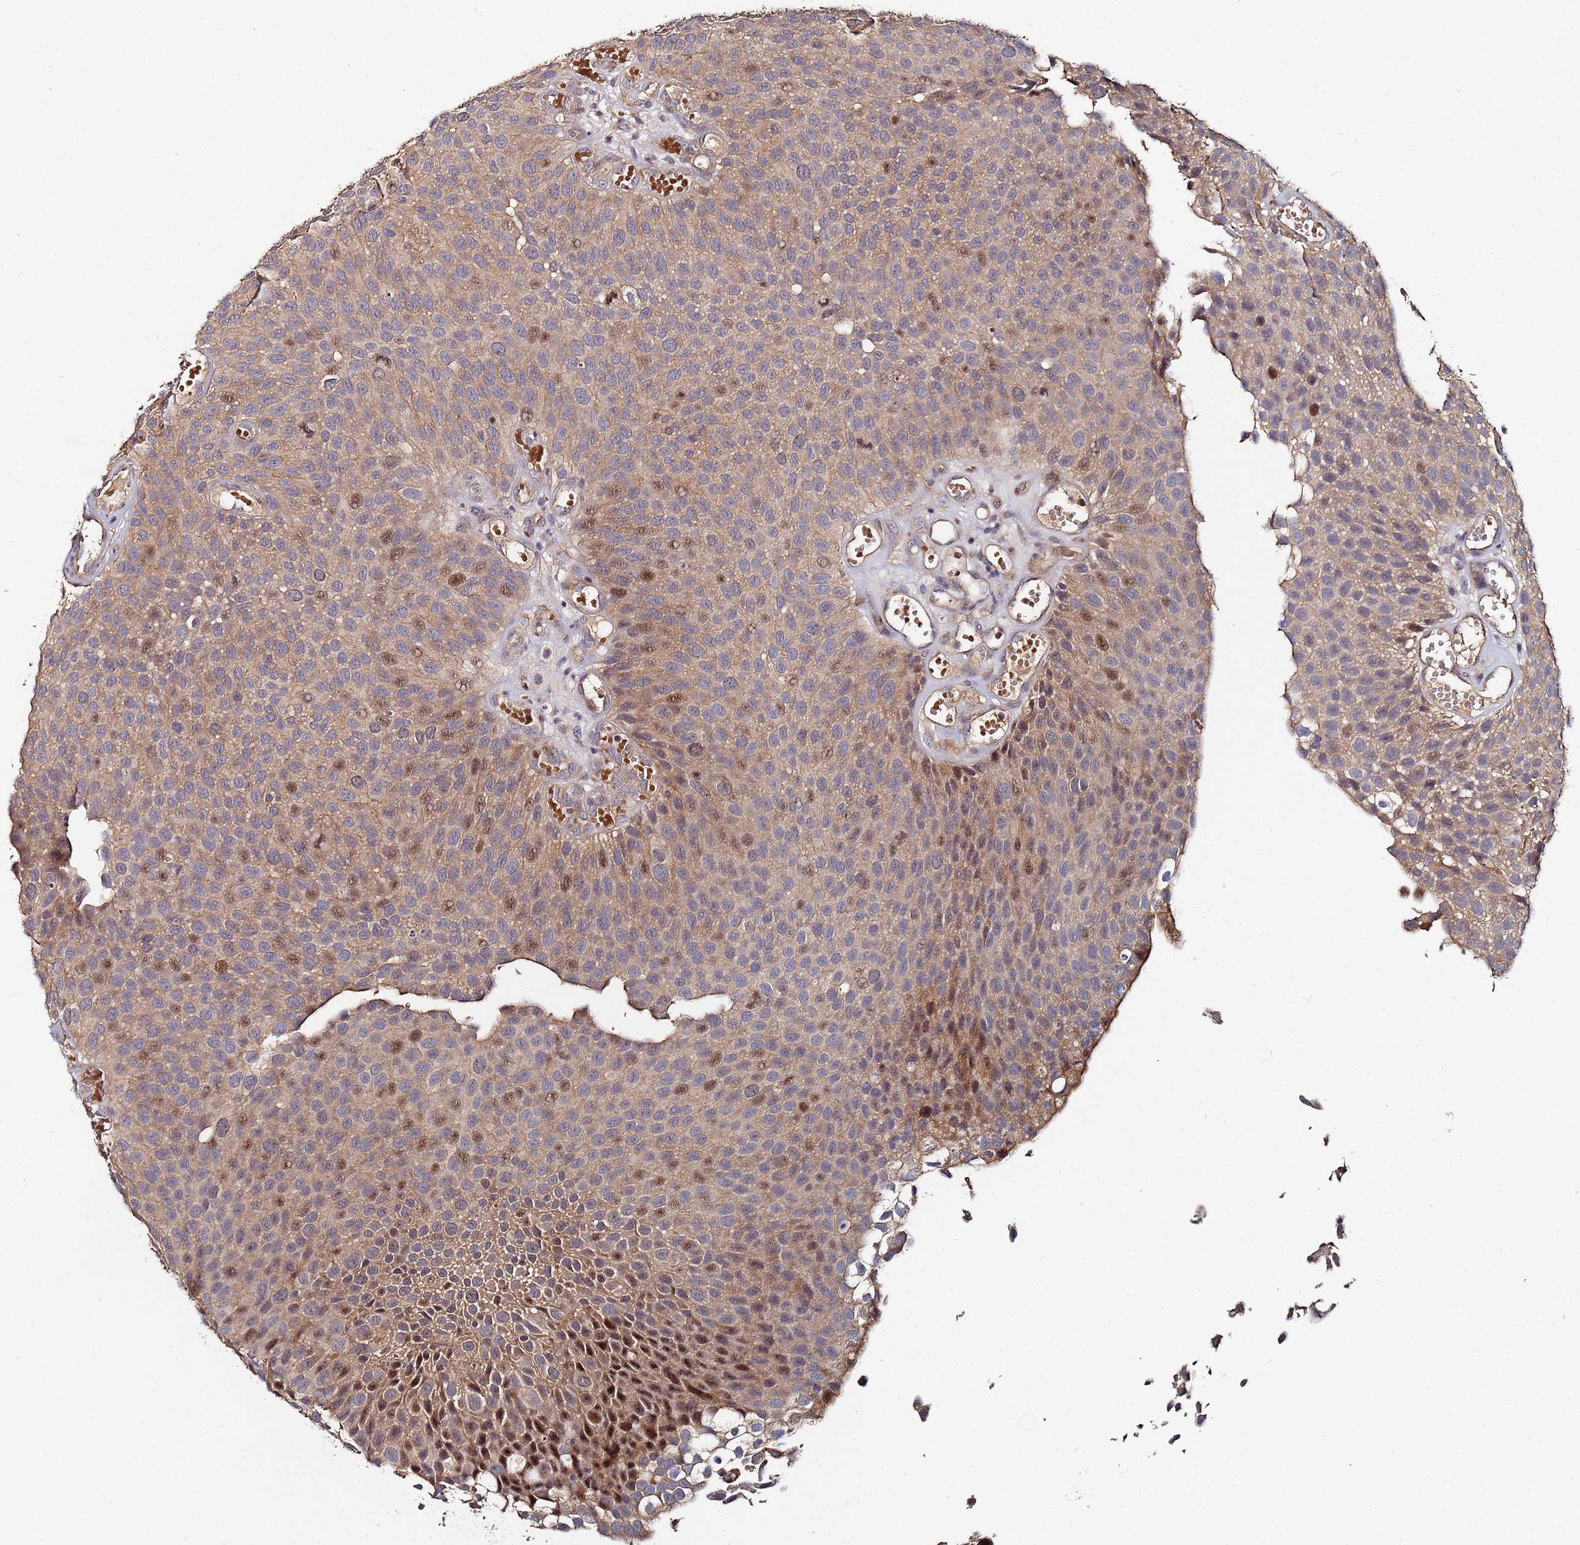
{"staining": {"intensity": "moderate", "quantity": ">75%", "location": "cytoplasmic/membranous,nuclear"}, "tissue": "urothelial cancer", "cell_type": "Tumor cells", "image_type": "cancer", "snomed": [{"axis": "morphology", "description": "Urothelial carcinoma, Low grade"}, {"axis": "topography", "description": "Urinary bladder"}], "caption": "Immunohistochemical staining of human urothelial carcinoma (low-grade) demonstrates medium levels of moderate cytoplasmic/membranous and nuclear positivity in approximately >75% of tumor cells. (Stains: DAB (3,3'-diaminobenzidine) in brown, nuclei in blue, Microscopy: brightfield microscopy at high magnification).", "gene": "OSER1", "patient": {"sex": "male", "age": 89}}